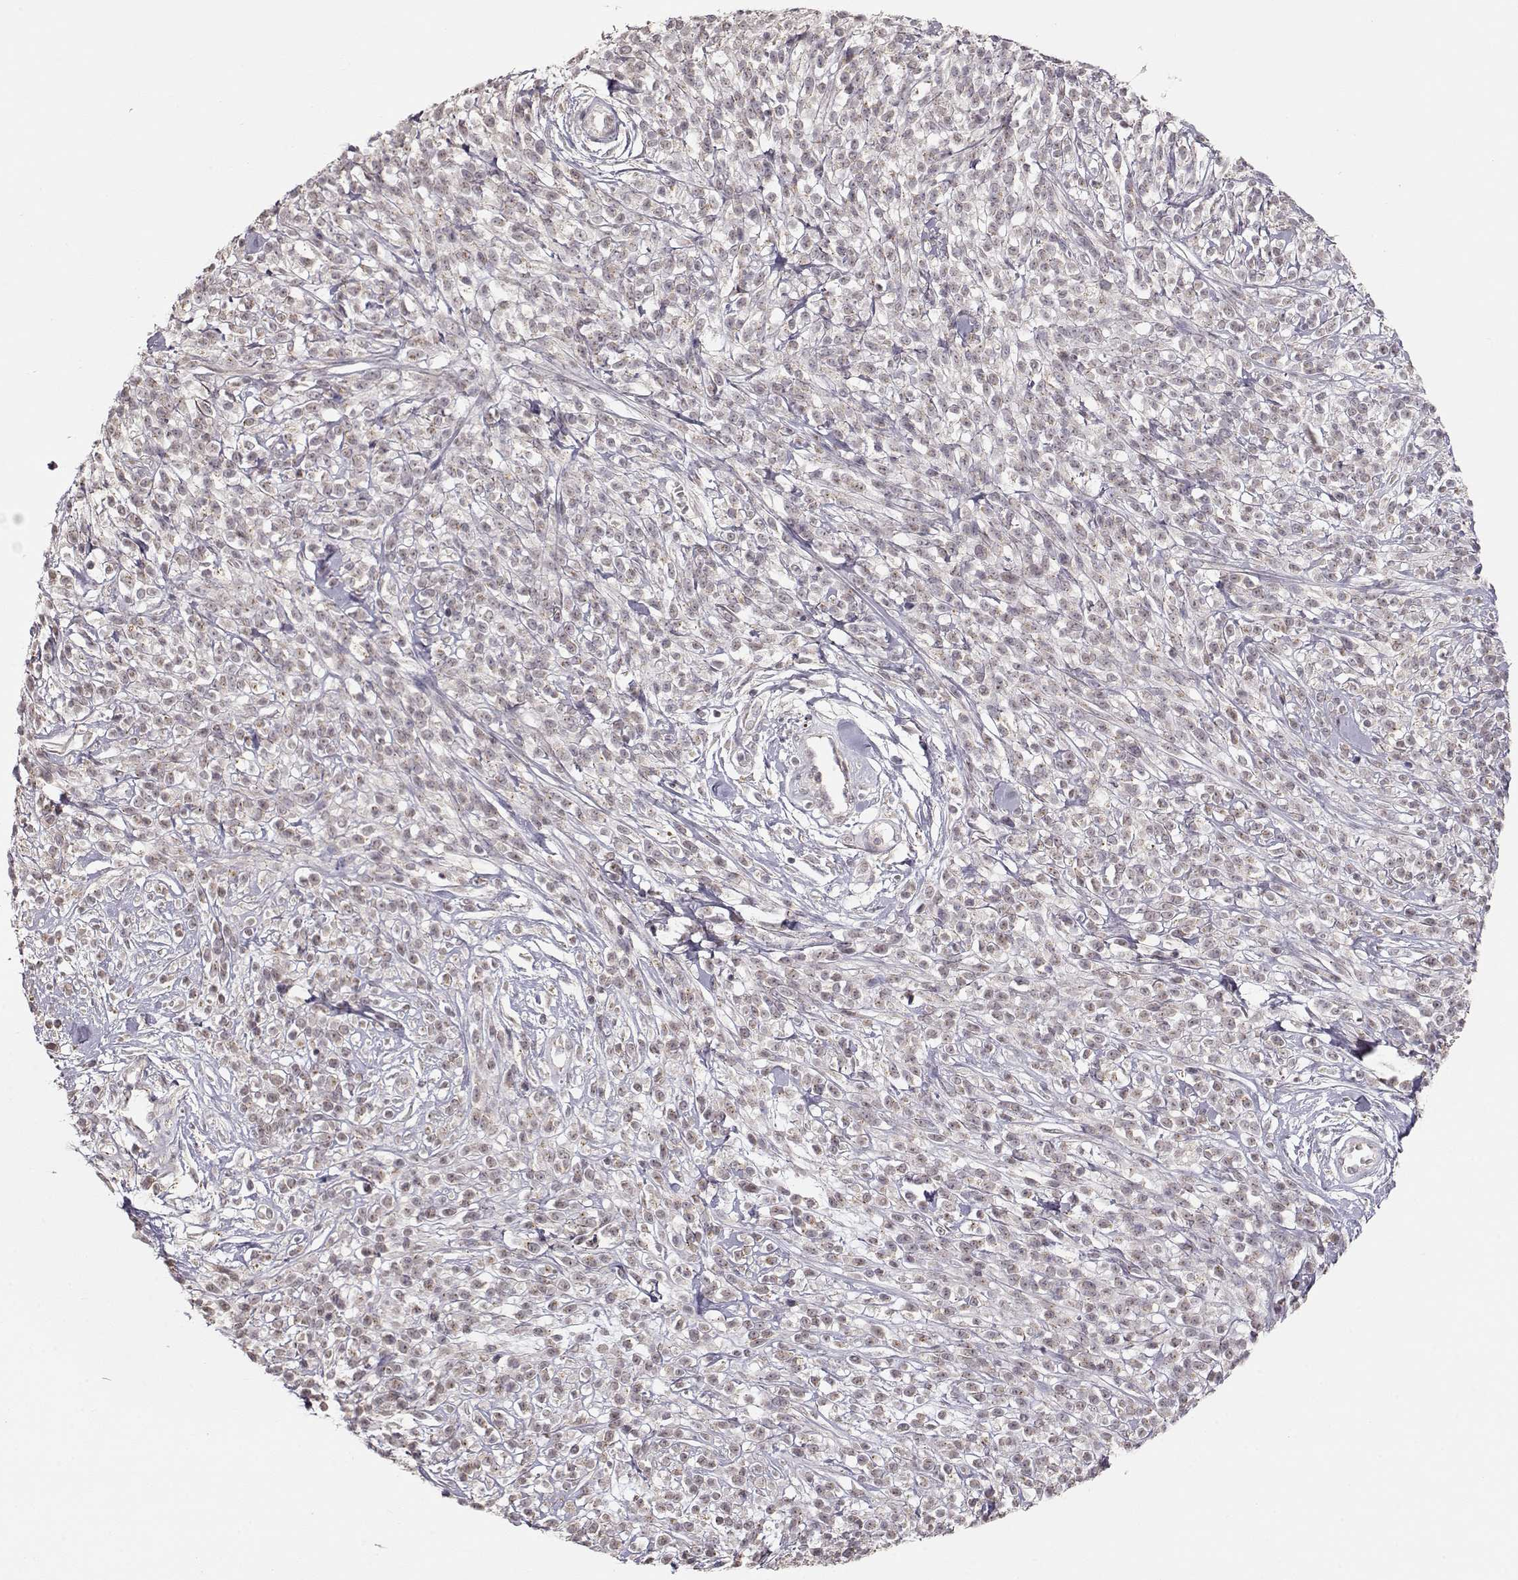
{"staining": {"intensity": "negative", "quantity": "none", "location": "none"}, "tissue": "melanoma", "cell_type": "Tumor cells", "image_type": "cancer", "snomed": [{"axis": "morphology", "description": "Malignant melanoma, NOS"}, {"axis": "topography", "description": "Skin"}, {"axis": "topography", "description": "Skin of trunk"}], "caption": "Protein analysis of melanoma exhibits no significant positivity in tumor cells.", "gene": "PNMT", "patient": {"sex": "male", "age": 74}}